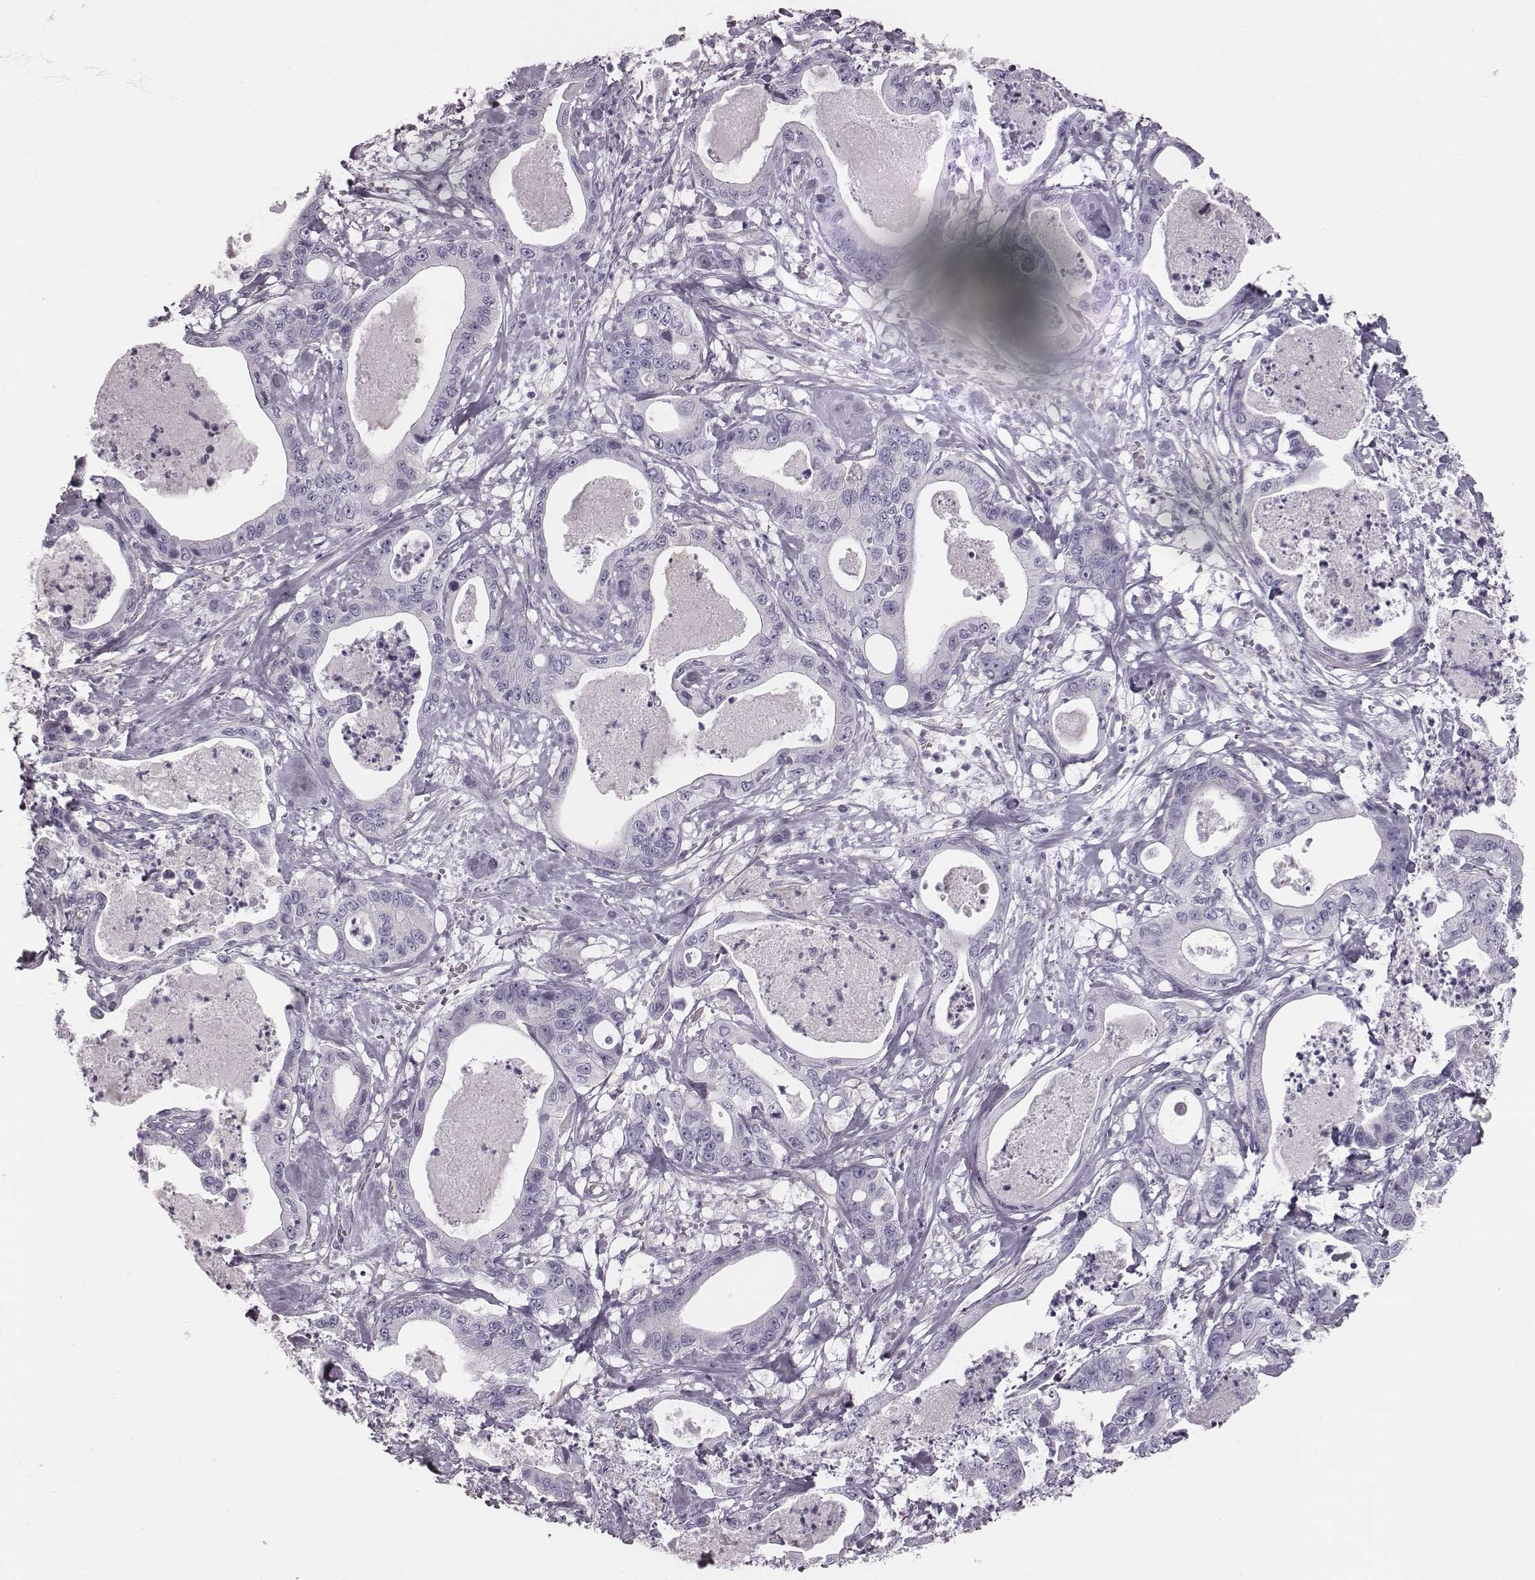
{"staining": {"intensity": "negative", "quantity": "none", "location": "none"}, "tissue": "pancreatic cancer", "cell_type": "Tumor cells", "image_type": "cancer", "snomed": [{"axis": "morphology", "description": "Adenocarcinoma, NOS"}, {"axis": "topography", "description": "Pancreas"}], "caption": "A micrograph of pancreatic cancer (adenocarcinoma) stained for a protein displays no brown staining in tumor cells. Brightfield microscopy of immunohistochemistry (IHC) stained with DAB (brown) and hematoxylin (blue), captured at high magnification.", "gene": "CRISP1", "patient": {"sex": "male", "age": 71}}